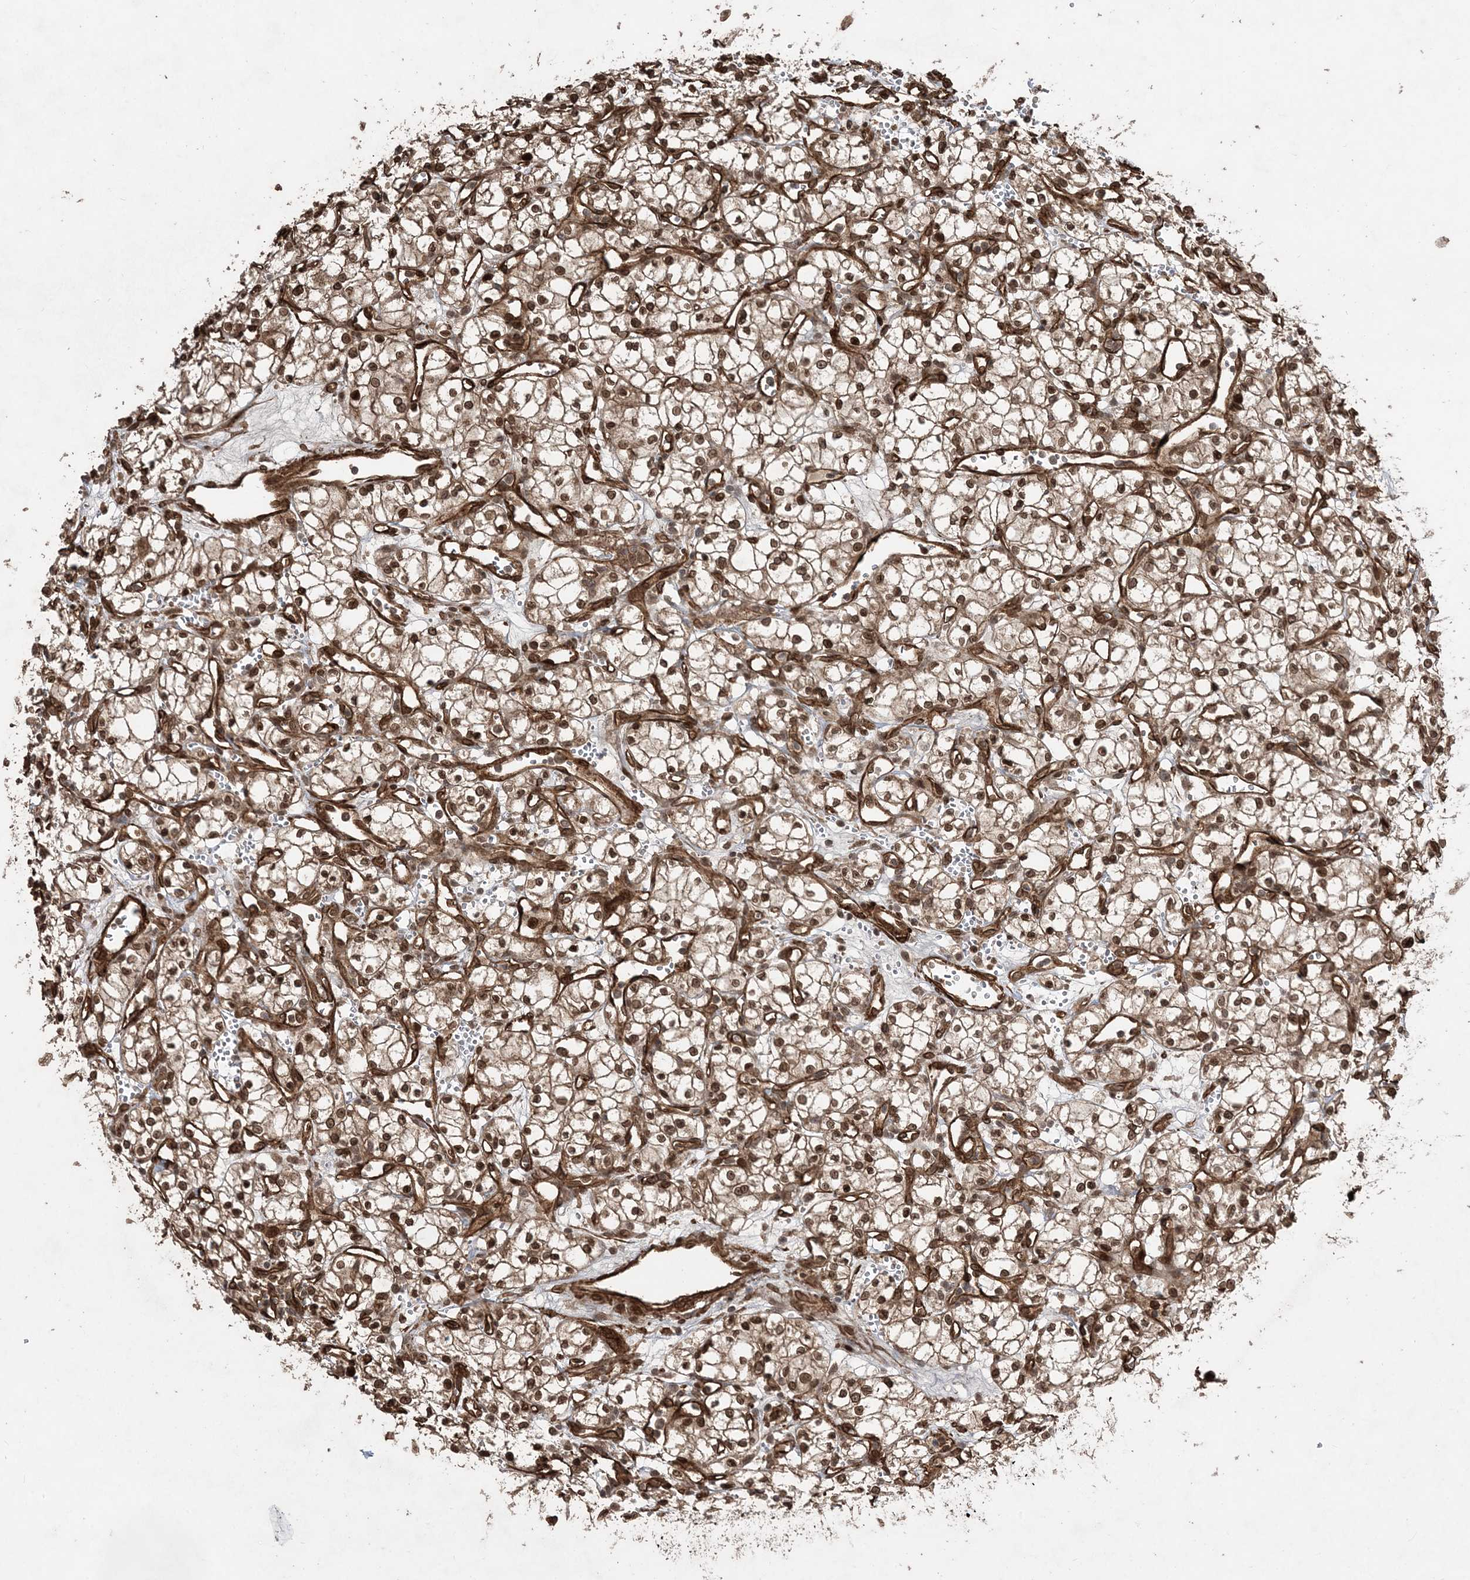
{"staining": {"intensity": "moderate", "quantity": ">75%", "location": "cytoplasmic/membranous,nuclear"}, "tissue": "renal cancer", "cell_type": "Tumor cells", "image_type": "cancer", "snomed": [{"axis": "morphology", "description": "Adenocarcinoma, NOS"}, {"axis": "topography", "description": "Kidney"}], "caption": "Protein staining of renal cancer (adenocarcinoma) tissue demonstrates moderate cytoplasmic/membranous and nuclear positivity in about >75% of tumor cells.", "gene": "ETAA1", "patient": {"sex": "male", "age": 59}}